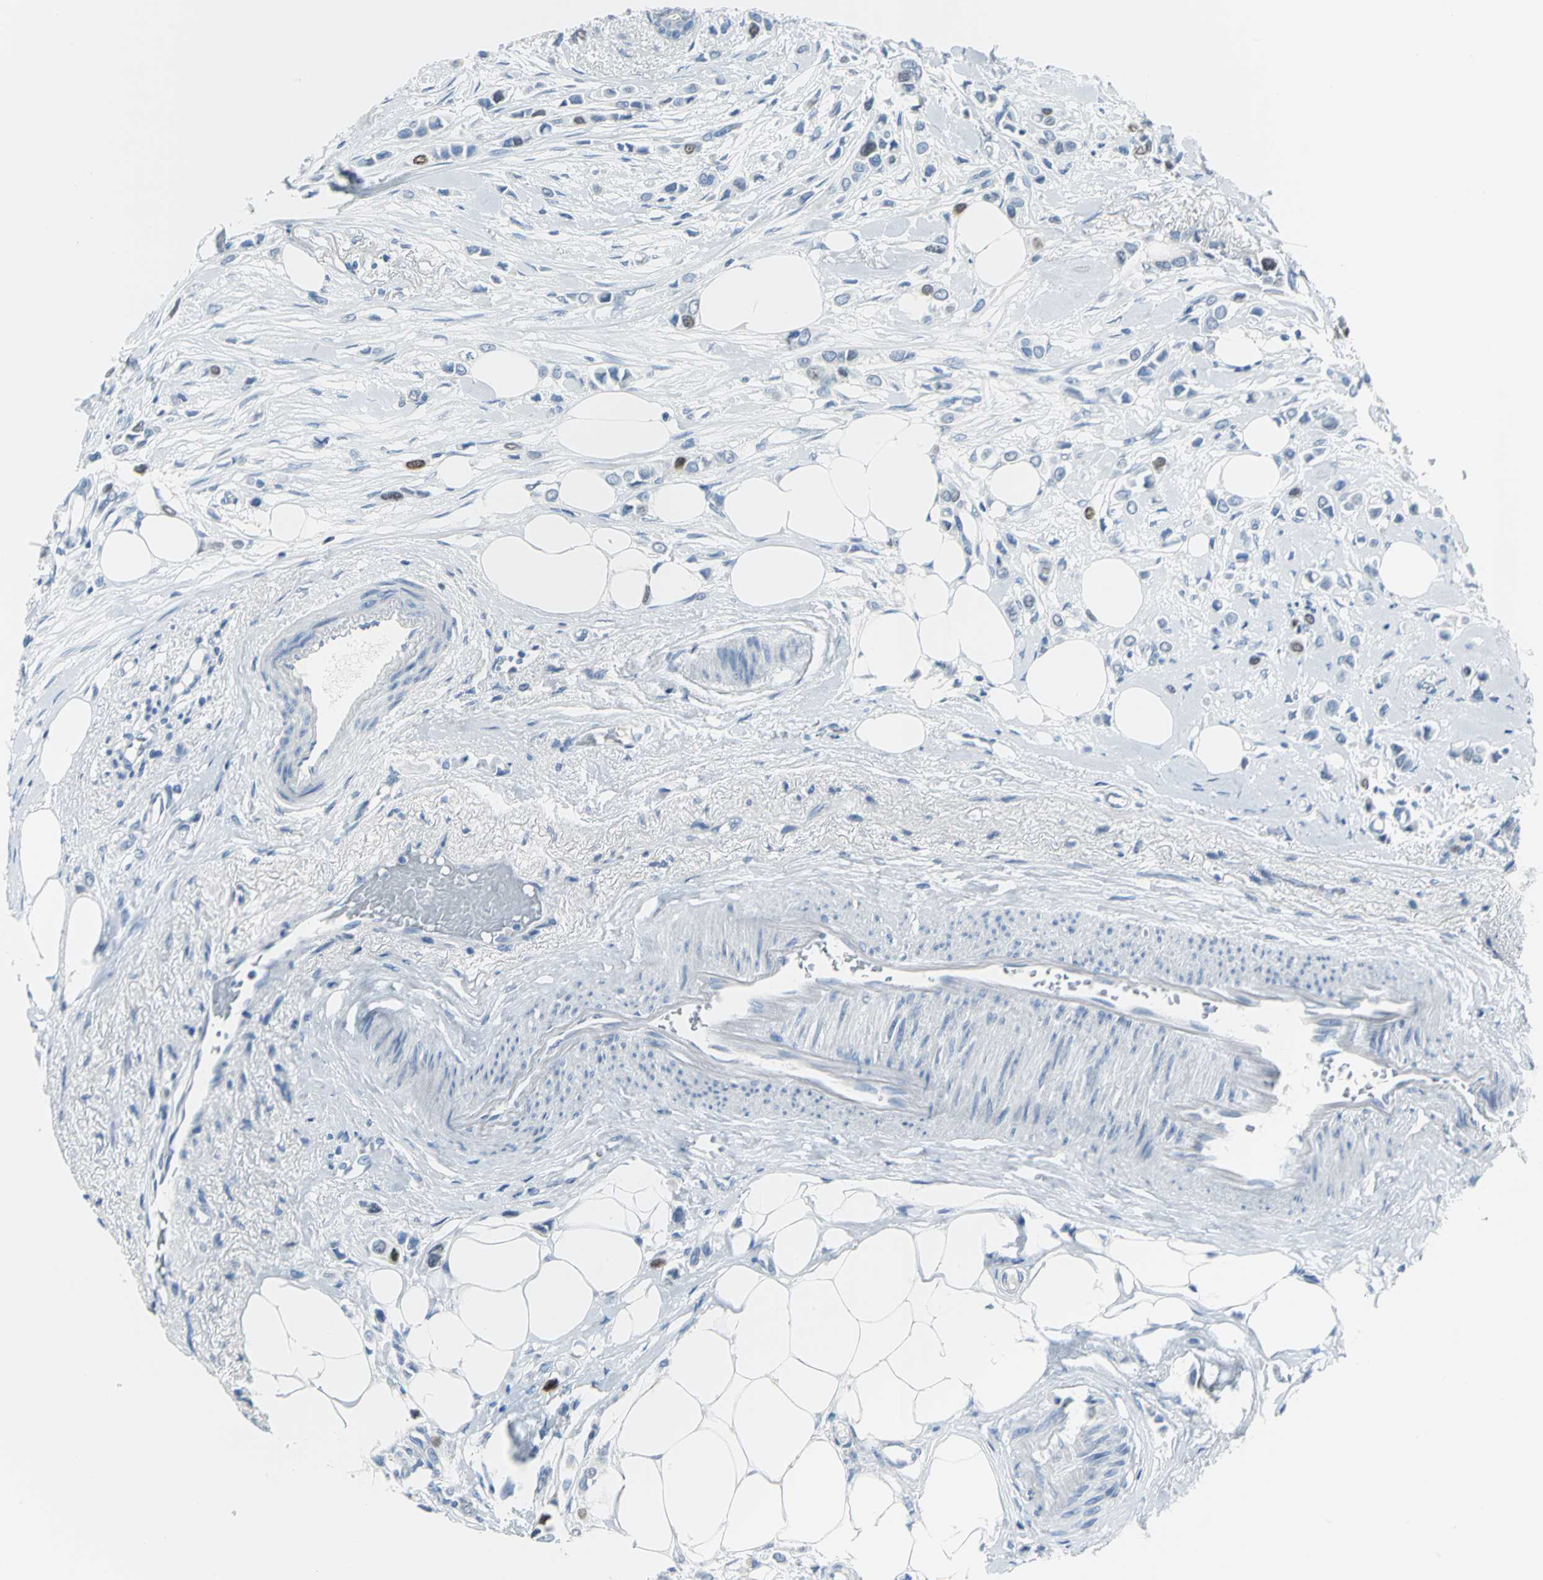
{"staining": {"intensity": "moderate", "quantity": "<25%", "location": "nuclear"}, "tissue": "breast cancer", "cell_type": "Tumor cells", "image_type": "cancer", "snomed": [{"axis": "morphology", "description": "Lobular carcinoma"}, {"axis": "topography", "description": "Breast"}], "caption": "Immunohistochemistry (IHC) (DAB) staining of human breast cancer displays moderate nuclear protein positivity in approximately <25% of tumor cells.", "gene": "MCM3", "patient": {"sex": "female", "age": 51}}